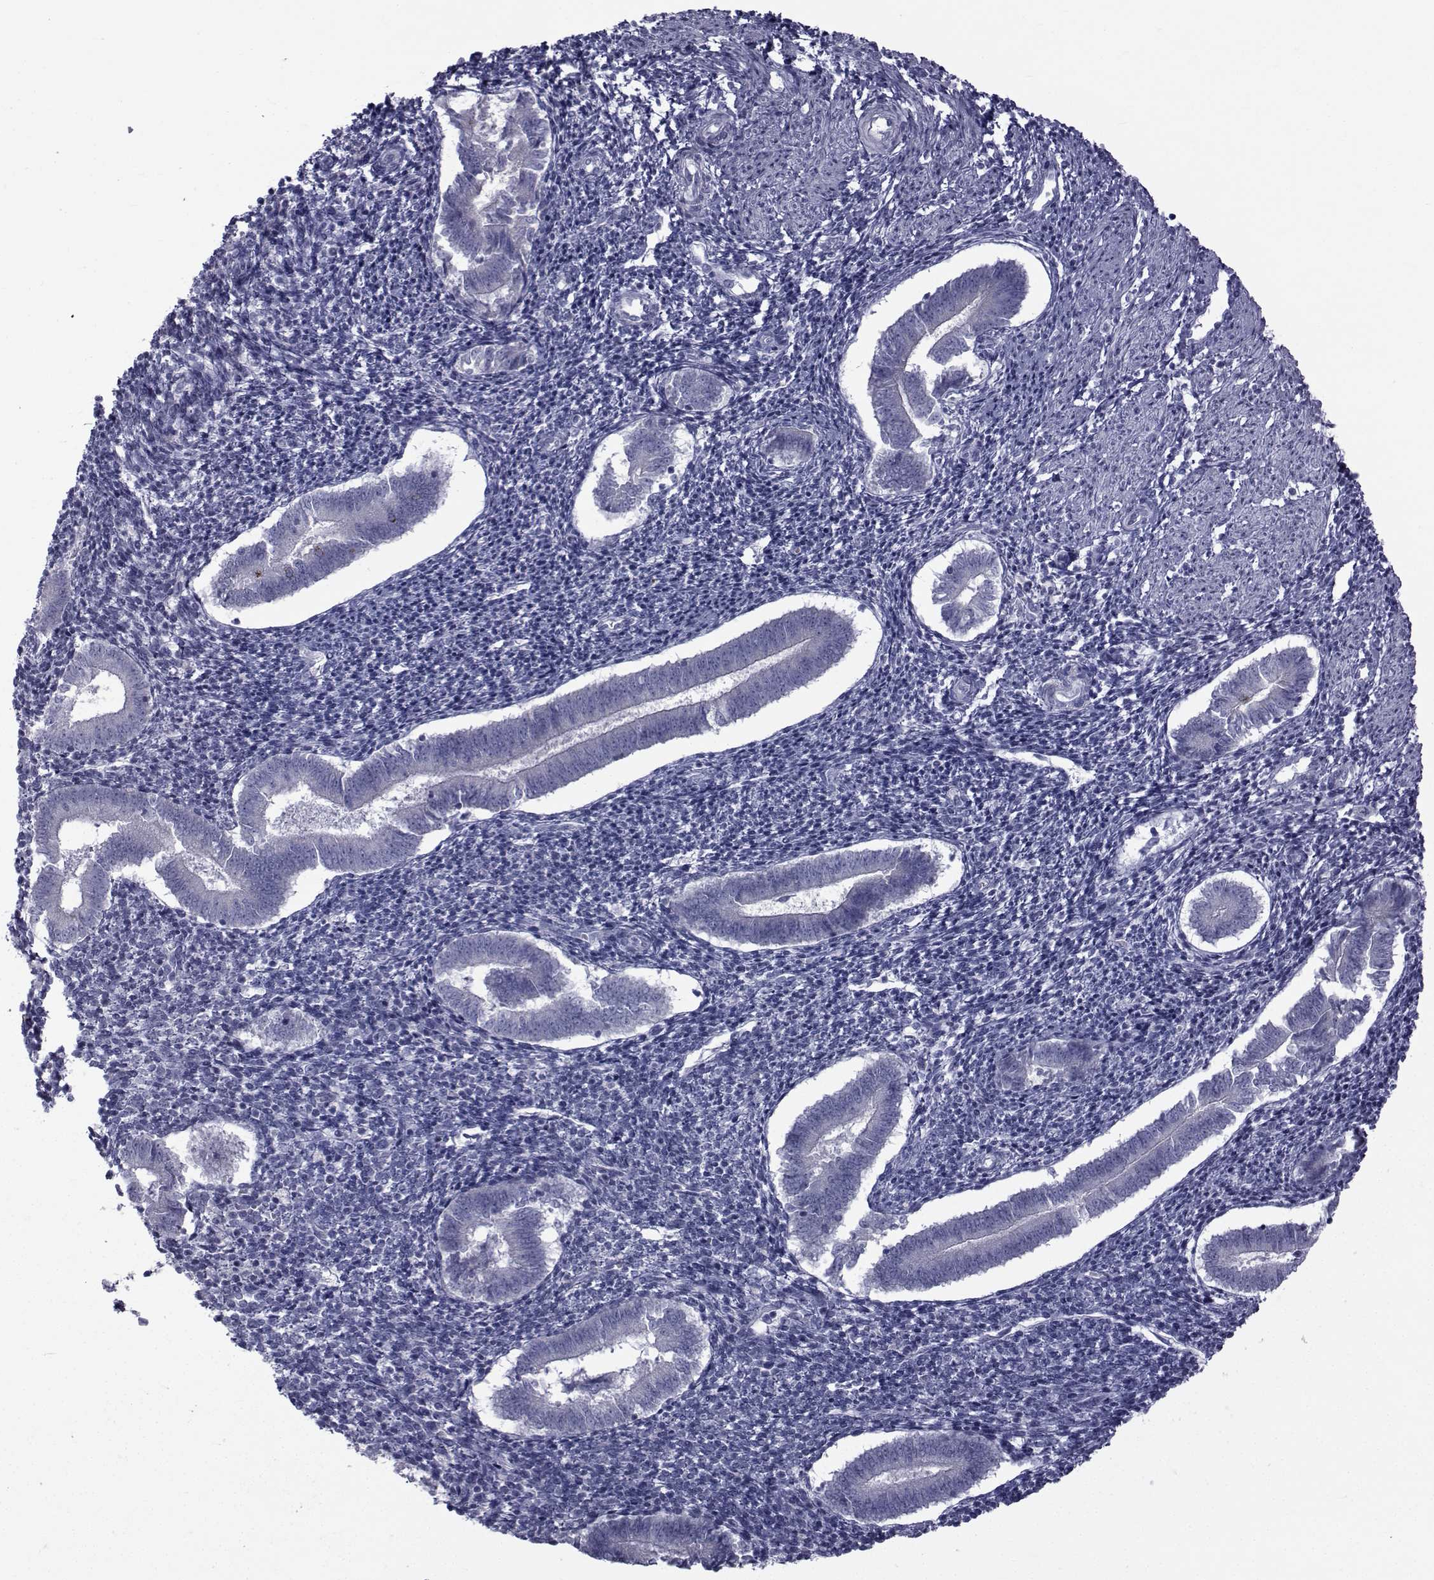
{"staining": {"intensity": "negative", "quantity": "none", "location": "none"}, "tissue": "endometrium", "cell_type": "Cells in endometrial stroma", "image_type": "normal", "snomed": [{"axis": "morphology", "description": "Normal tissue, NOS"}, {"axis": "topography", "description": "Endometrium"}], "caption": "Micrograph shows no protein positivity in cells in endometrial stroma of benign endometrium. The staining is performed using DAB (3,3'-diaminobenzidine) brown chromogen with nuclei counter-stained in using hematoxylin.", "gene": "FDXR", "patient": {"sex": "female", "age": 25}}